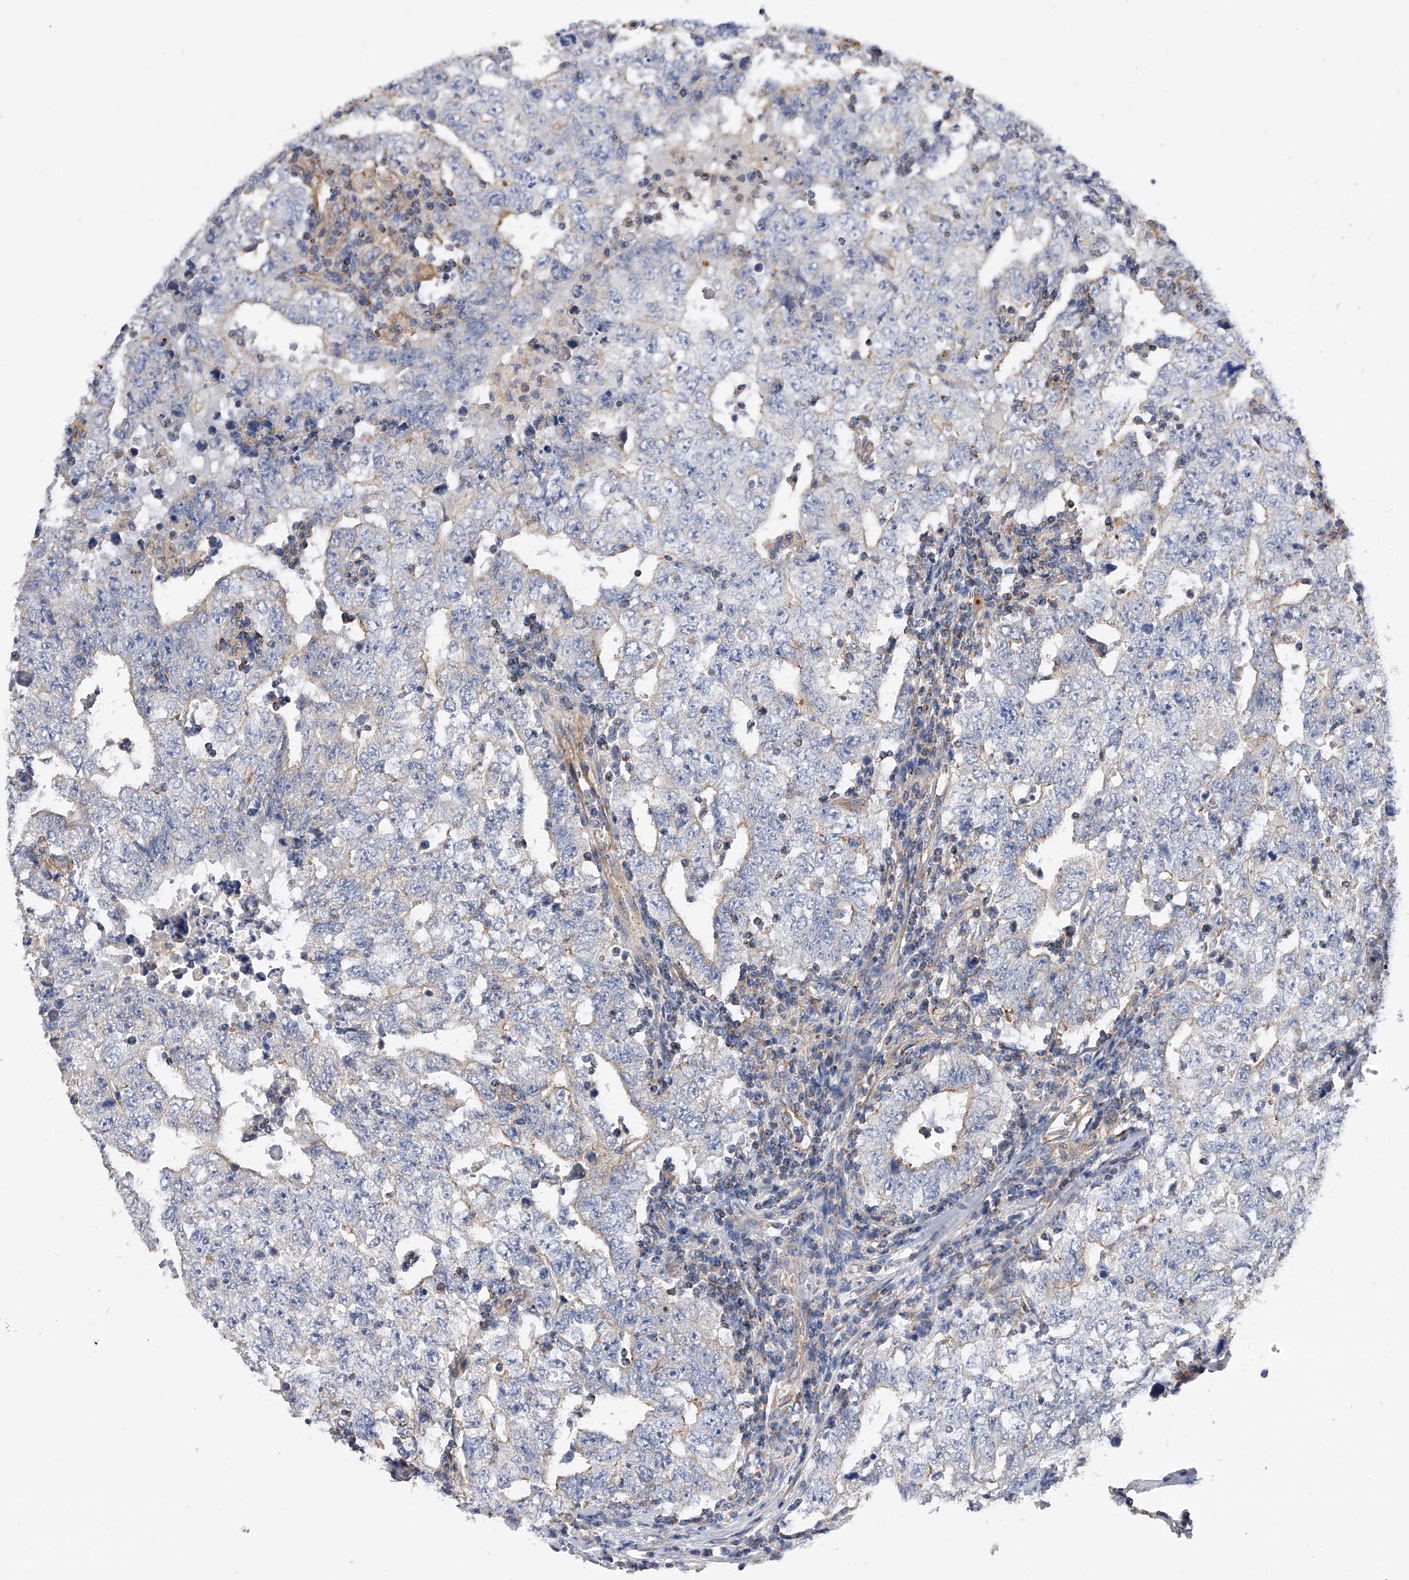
{"staining": {"intensity": "negative", "quantity": "none", "location": "none"}, "tissue": "testis cancer", "cell_type": "Tumor cells", "image_type": "cancer", "snomed": [{"axis": "morphology", "description": "Carcinoma, Embryonal, NOS"}, {"axis": "topography", "description": "Testis"}], "caption": "Immunohistochemical staining of human embryonal carcinoma (testis) exhibits no significant expression in tumor cells.", "gene": "PDSS2", "patient": {"sex": "male", "age": 26}}